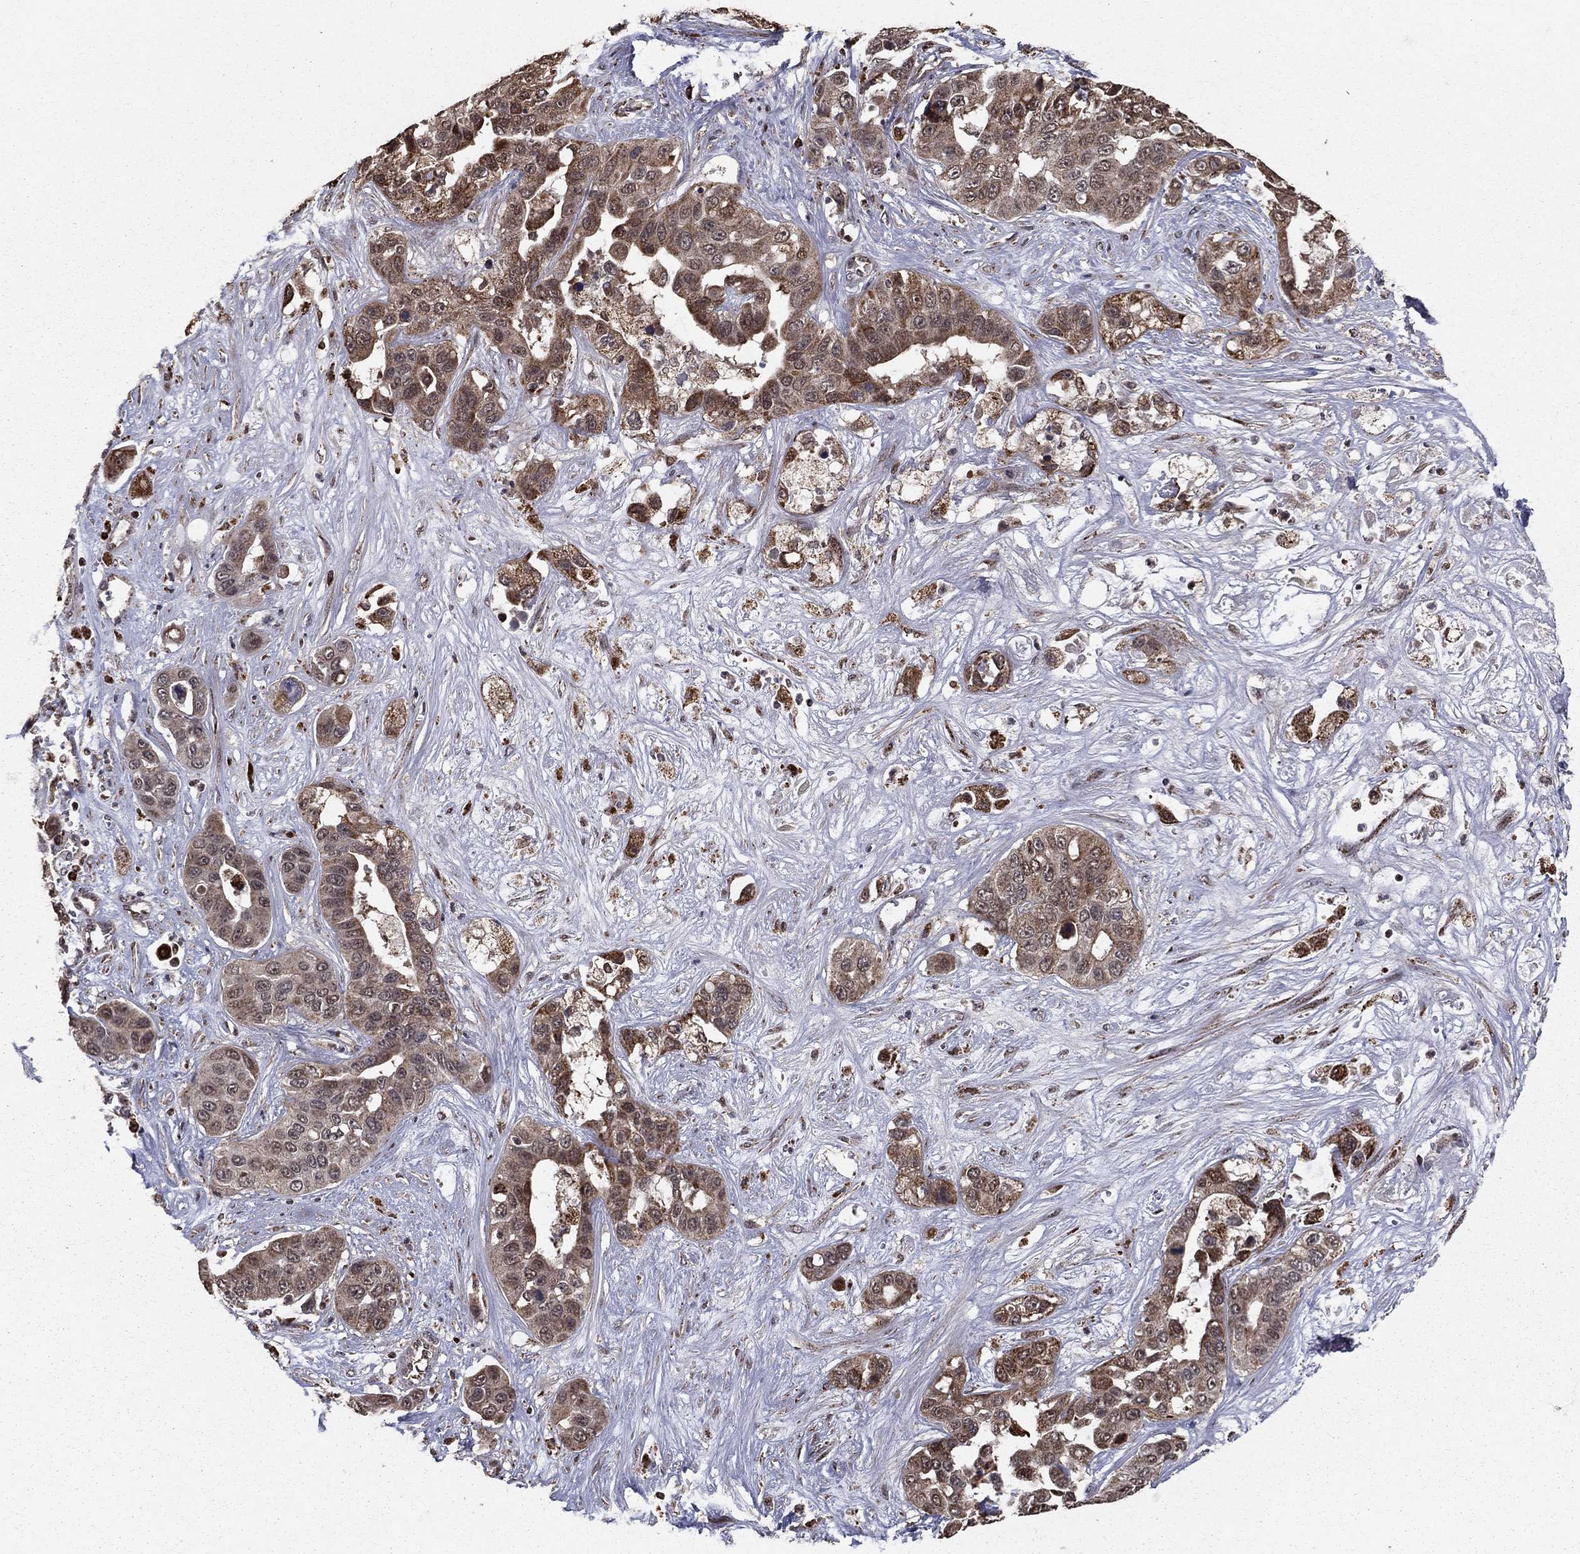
{"staining": {"intensity": "moderate", "quantity": ">75%", "location": "cytoplasmic/membranous"}, "tissue": "liver cancer", "cell_type": "Tumor cells", "image_type": "cancer", "snomed": [{"axis": "morphology", "description": "Cholangiocarcinoma"}, {"axis": "topography", "description": "Liver"}], "caption": "The immunohistochemical stain labels moderate cytoplasmic/membranous positivity in tumor cells of liver cancer (cholangiocarcinoma) tissue.", "gene": "ACOT13", "patient": {"sex": "female", "age": 52}}